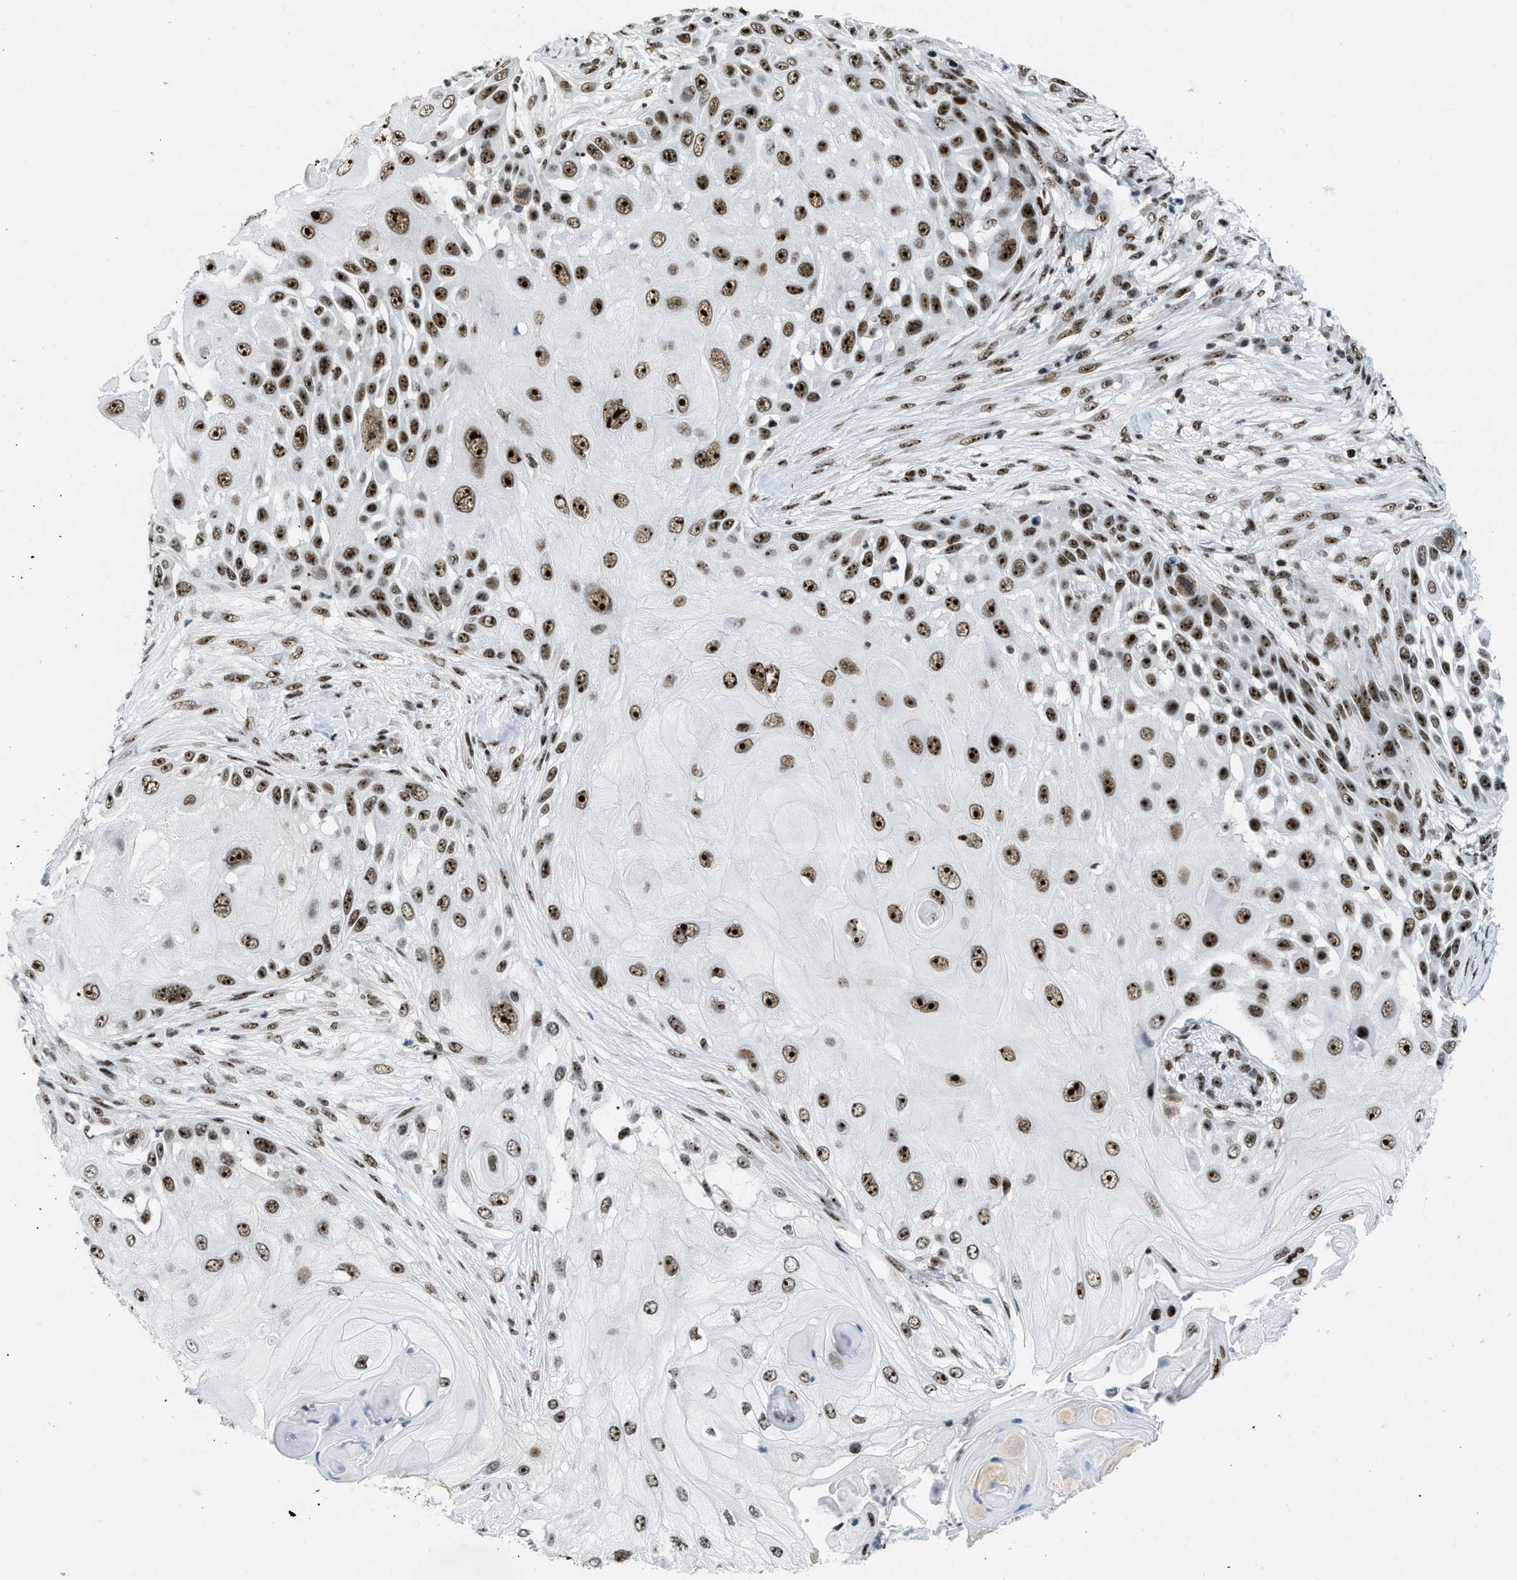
{"staining": {"intensity": "strong", "quantity": ">75%", "location": "nuclear"}, "tissue": "skin cancer", "cell_type": "Tumor cells", "image_type": "cancer", "snomed": [{"axis": "morphology", "description": "Squamous cell carcinoma, NOS"}, {"axis": "topography", "description": "Skin"}], "caption": "There is high levels of strong nuclear expression in tumor cells of skin squamous cell carcinoma, as demonstrated by immunohistochemical staining (brown color).", "gene": "URB1", "patient": {"sex": "female", "age": 44}}